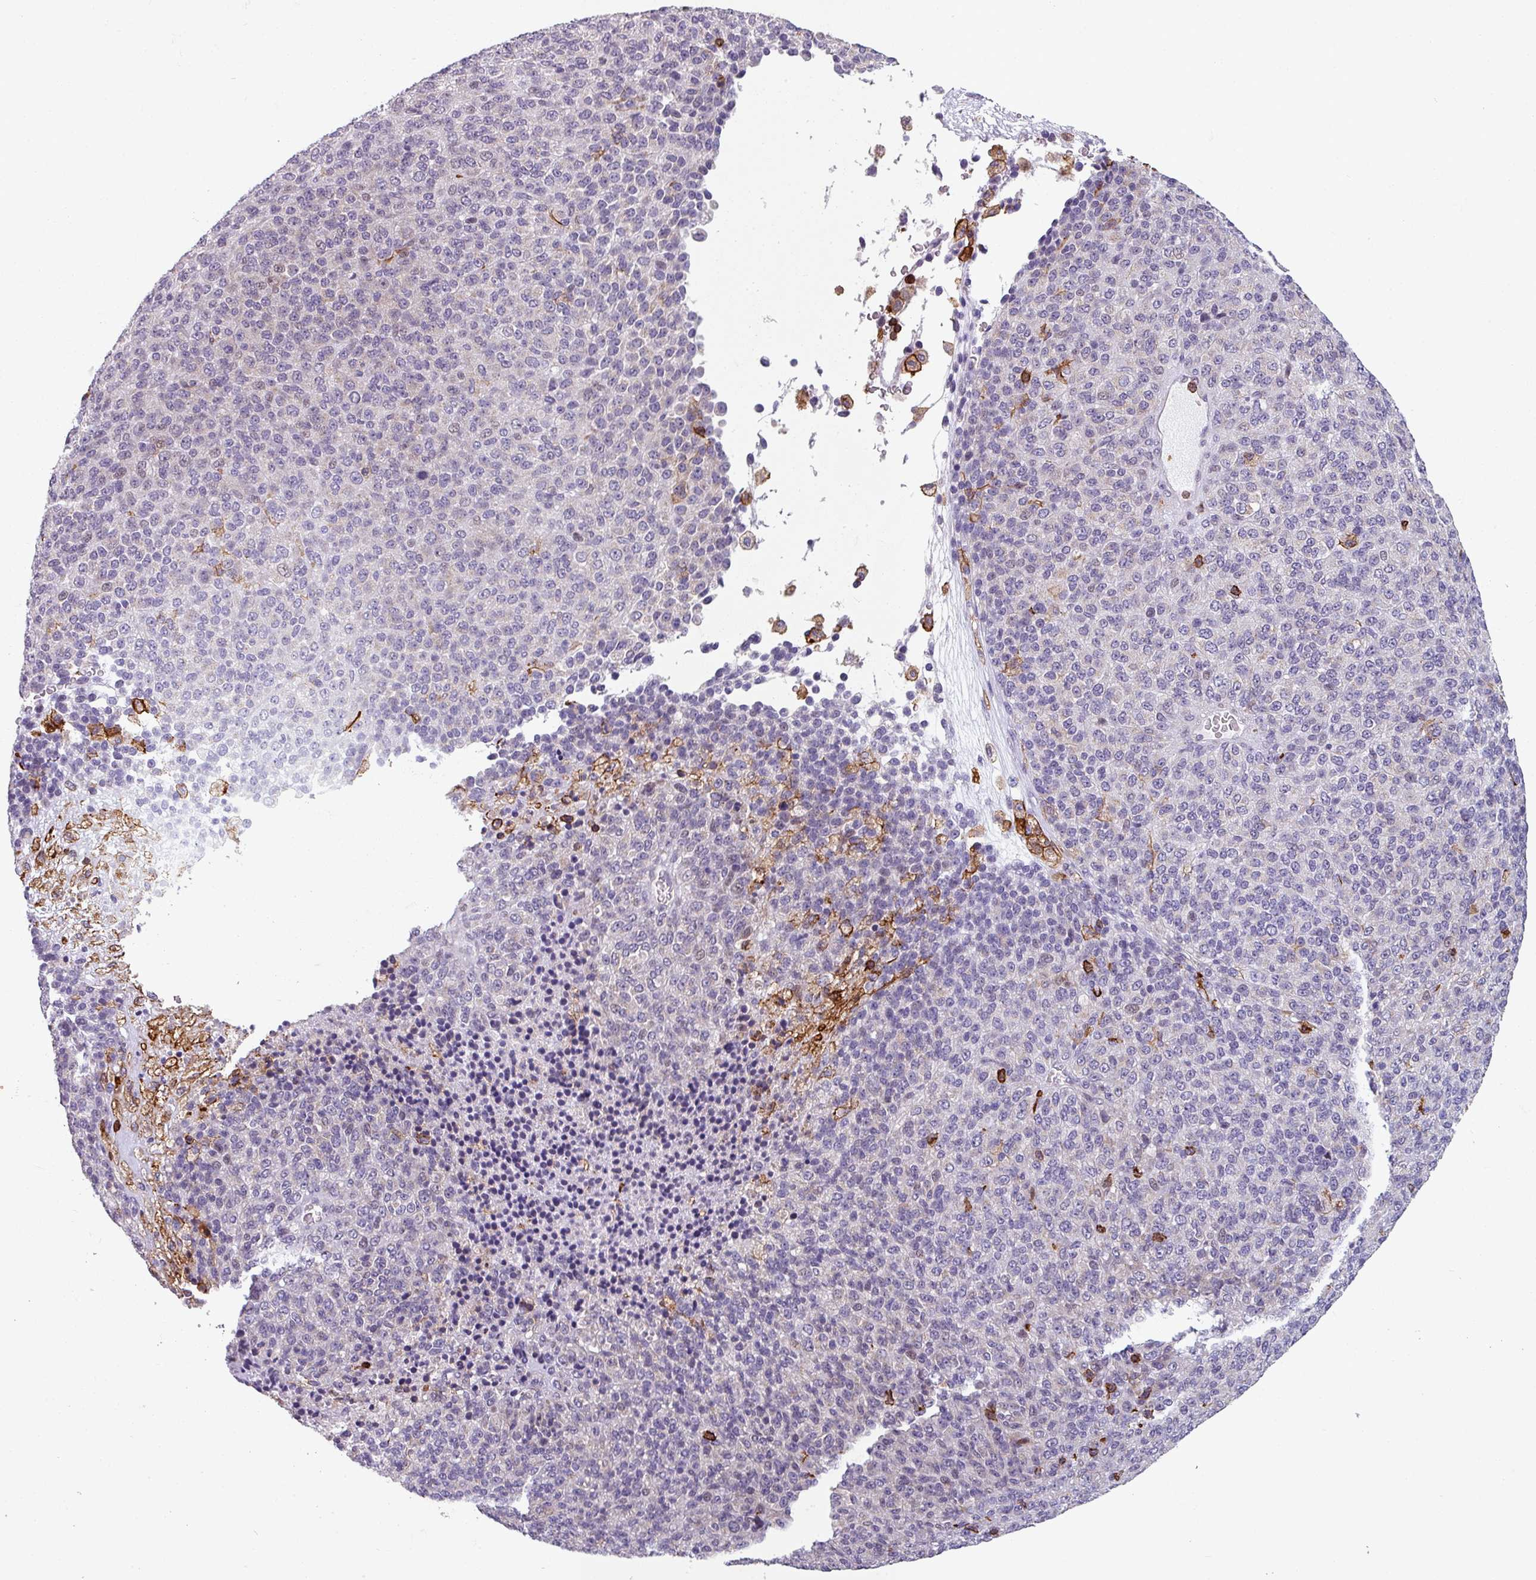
{"staining": {"intensity": "negative", "quantity": "none", "location": "none"}, "tissue": "melanoma", "cell_type": "Tumor cells", "image_type": "cancer", "snomed": [{"axis": "morphology", "description": "Malignant melanoma, Metastatic site"}, {"axis": "topography", "description": "Brain"}], "caption": "High power microscopy micrograph of an immunohistochemistry (IHC) micrograph of malignant melanoma (metastatic site), revealing no significant staining in tumor cells.", "gene": "NEDD9", "patient": {"sex": "female", "age": 56}}